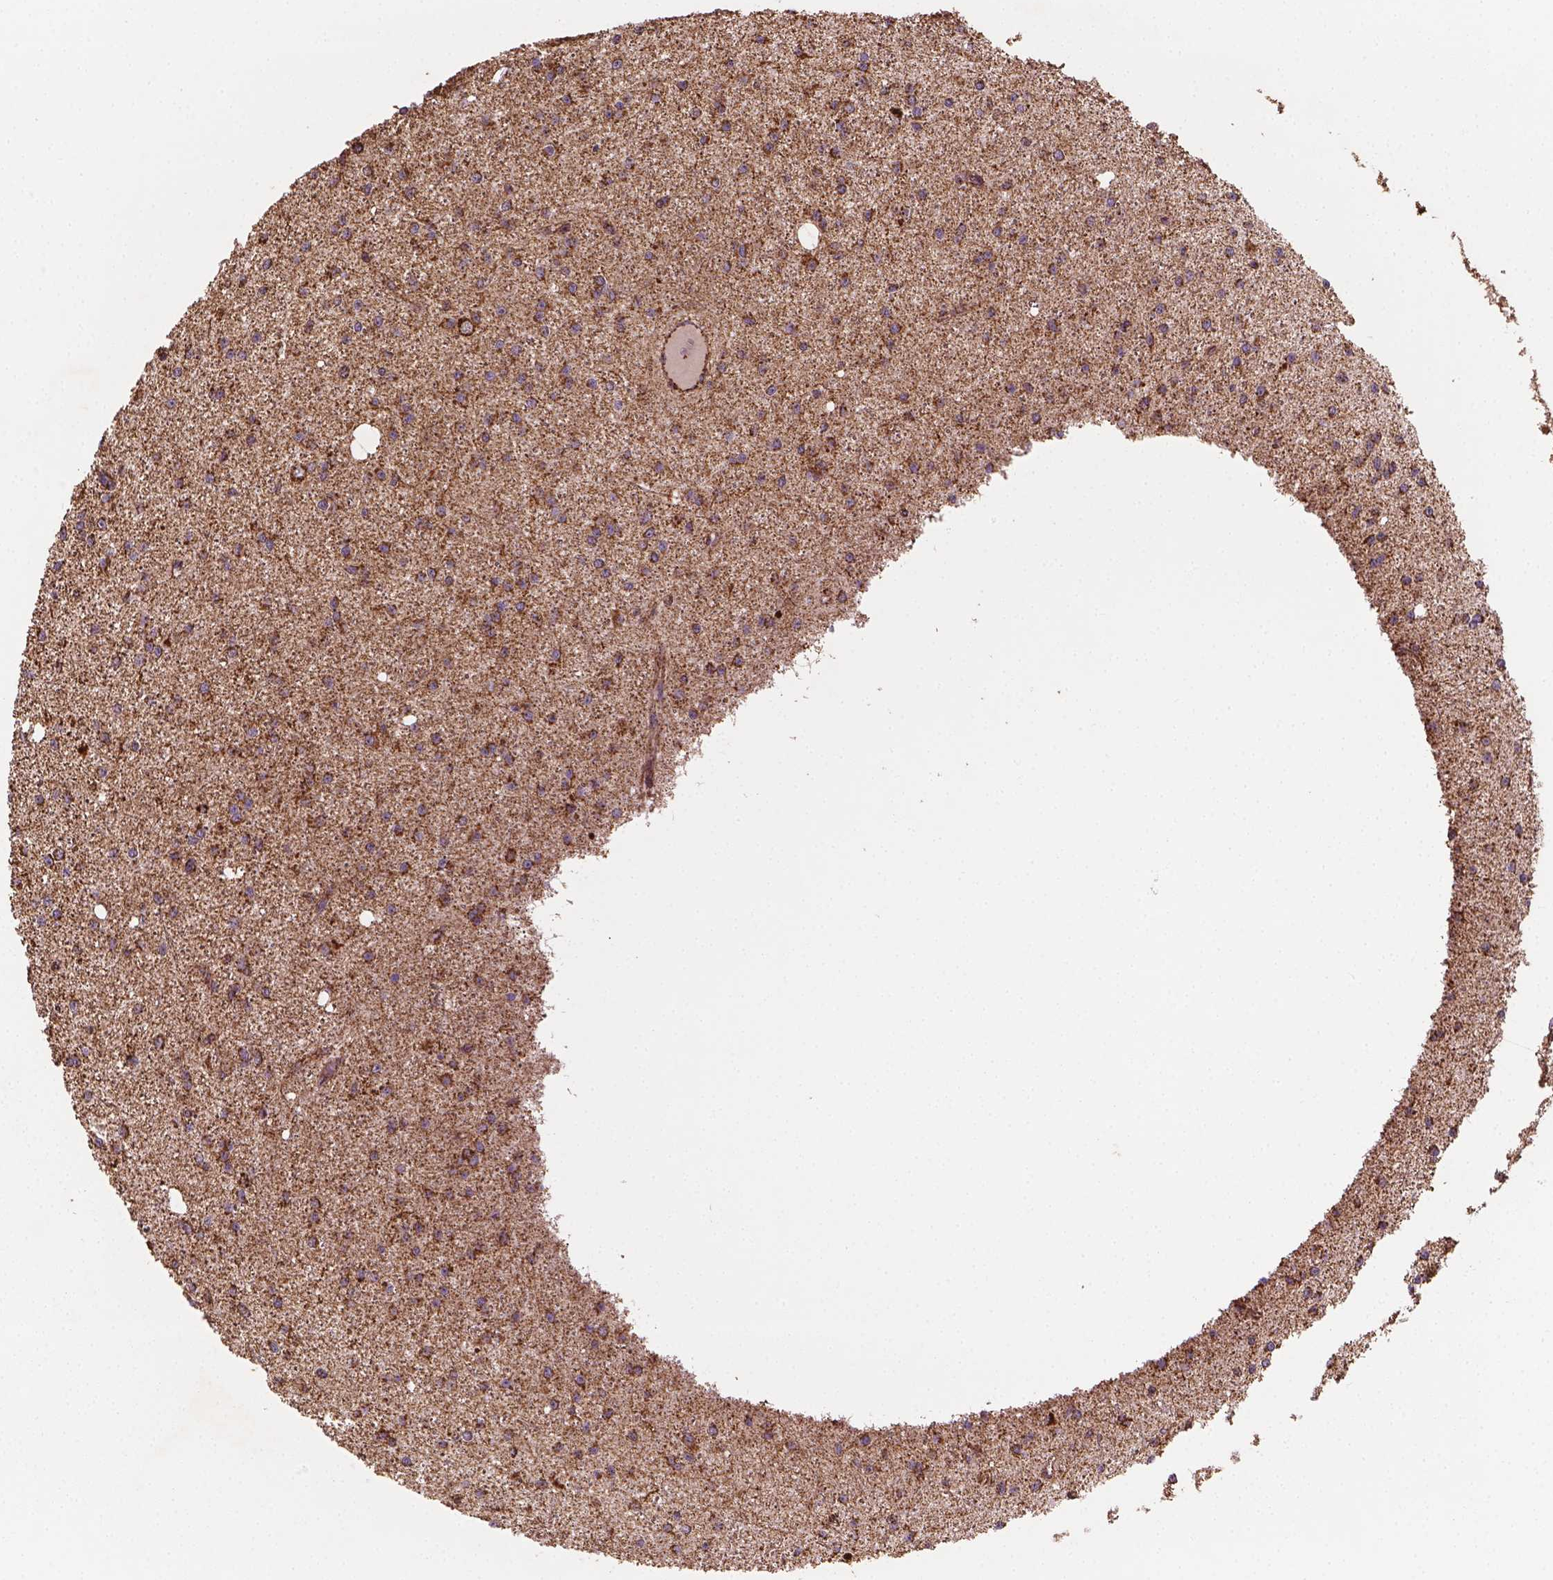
{"staining": {"intensity": "moderate", "quantity": ">75%", "location": "cytoplasmic/membranous"}, "tissue": "glioma", "cell_type": "Tumor cells", "image_type": "cancer", "snomed": [{"axis": "morphology", "description": "Glioma, malignant, Low grade"}, {"axis": "topography", "description": "Brain"}], "caption": "IHC micrograph of glioma stained for a protein (brown), which shows medium levels of moderate cytoplasmic/membranous staining in about >75% of tumor cells.", "gene": "HS3ST3A1", "patient": {"sex": "male", "age": 27}}